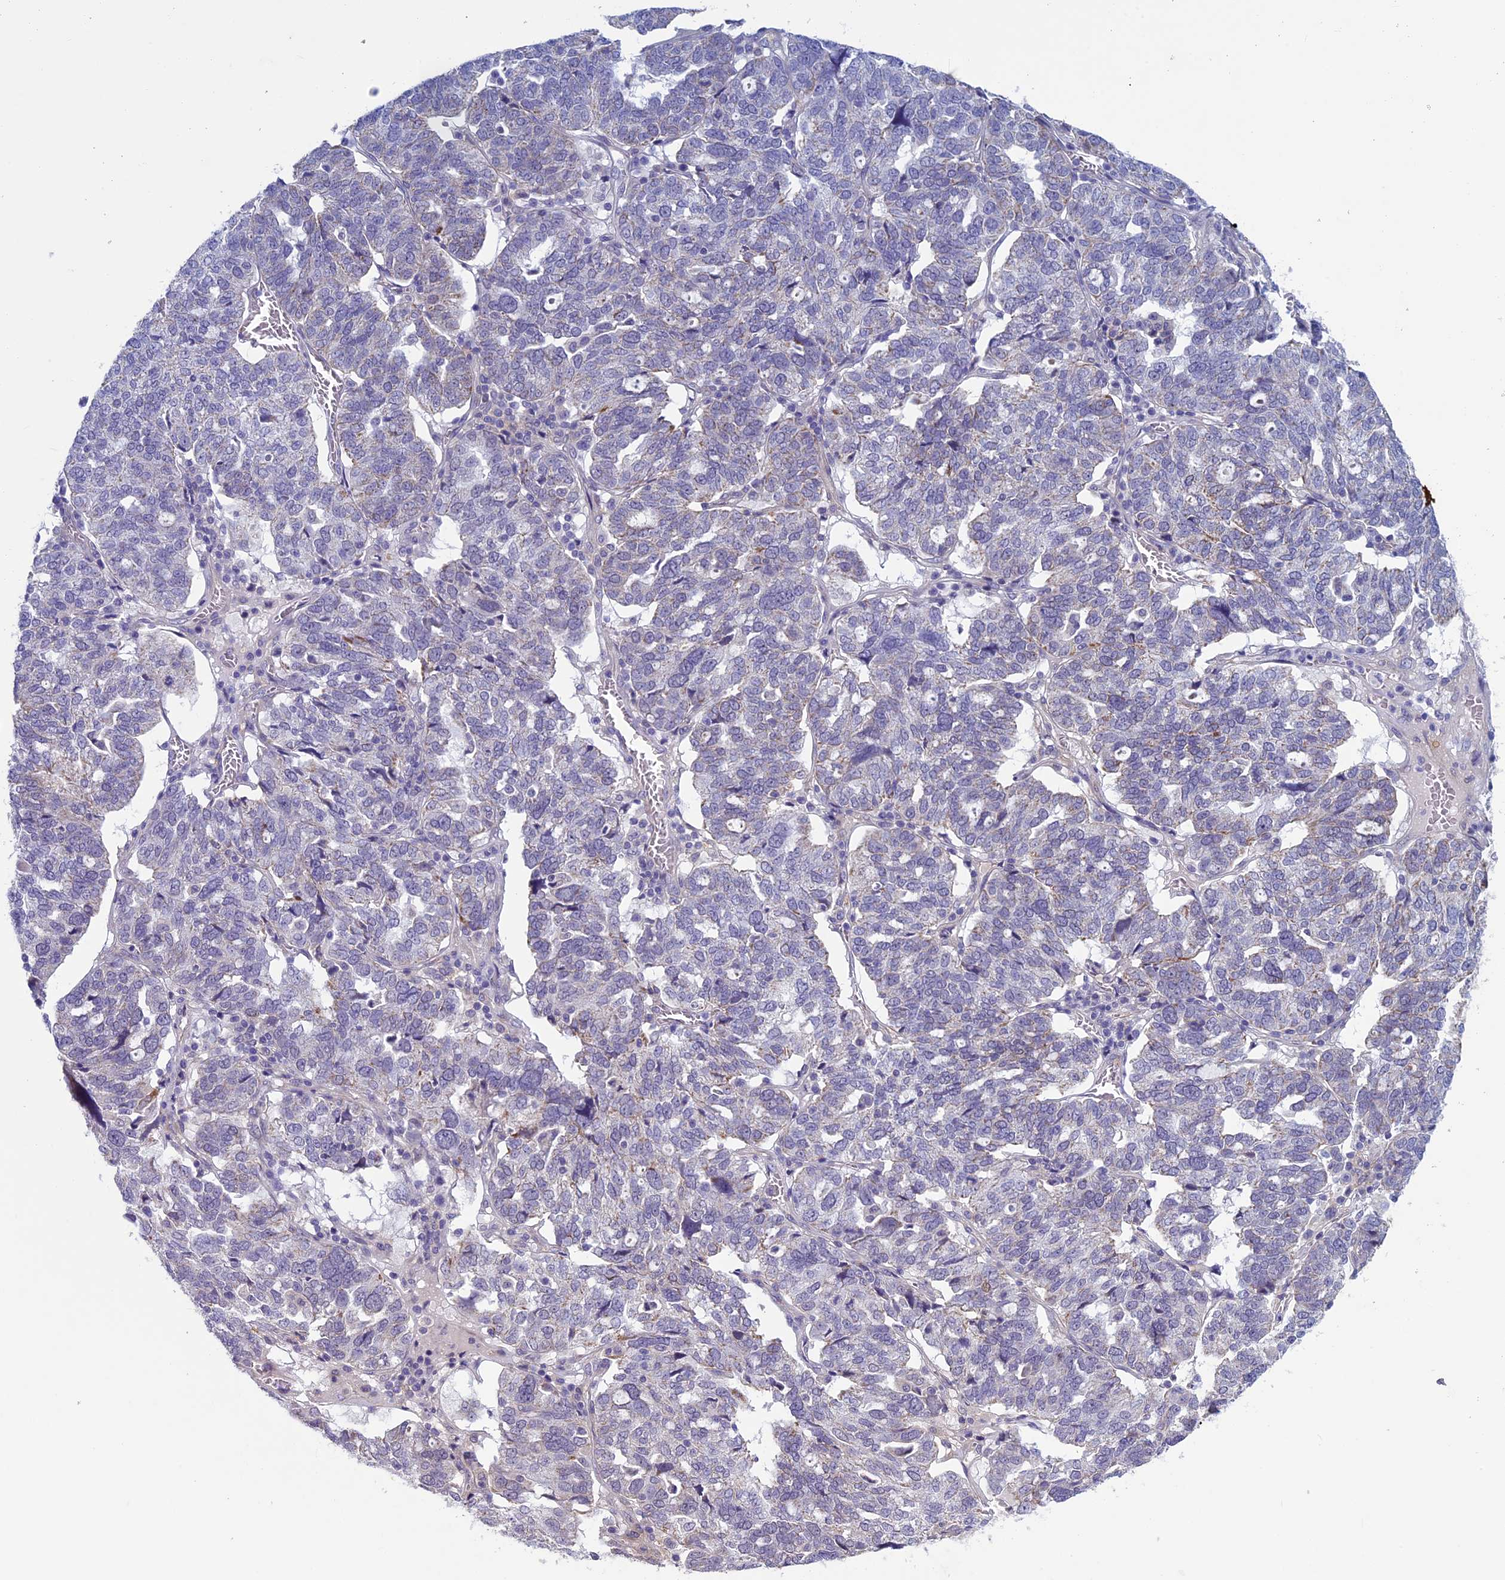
{"staining": {"intensity": "negative", "quantity": "none", "location": "none"}, "tissue": "ovarian cancer", "cell_type": "Tumor cells", "image_type": "cancer", "snomed": [{"axis": "morphology", "description": "Cystadenocarcinoma, serous, NOS"}, {"axis": "topography", "description": "Ovary"}], "caption": "The immunohistochemistry histopathology image has no significant expression in tumor cells of serous cystadenocarcinoma (ovarian) tissue. Brightfield microscopy of IHC stained with DAB (brown) and hematoxylin (blue), captured at high magnification.", "gene": "MFSD12", "patient": {"sex": "female", "age": 59}}